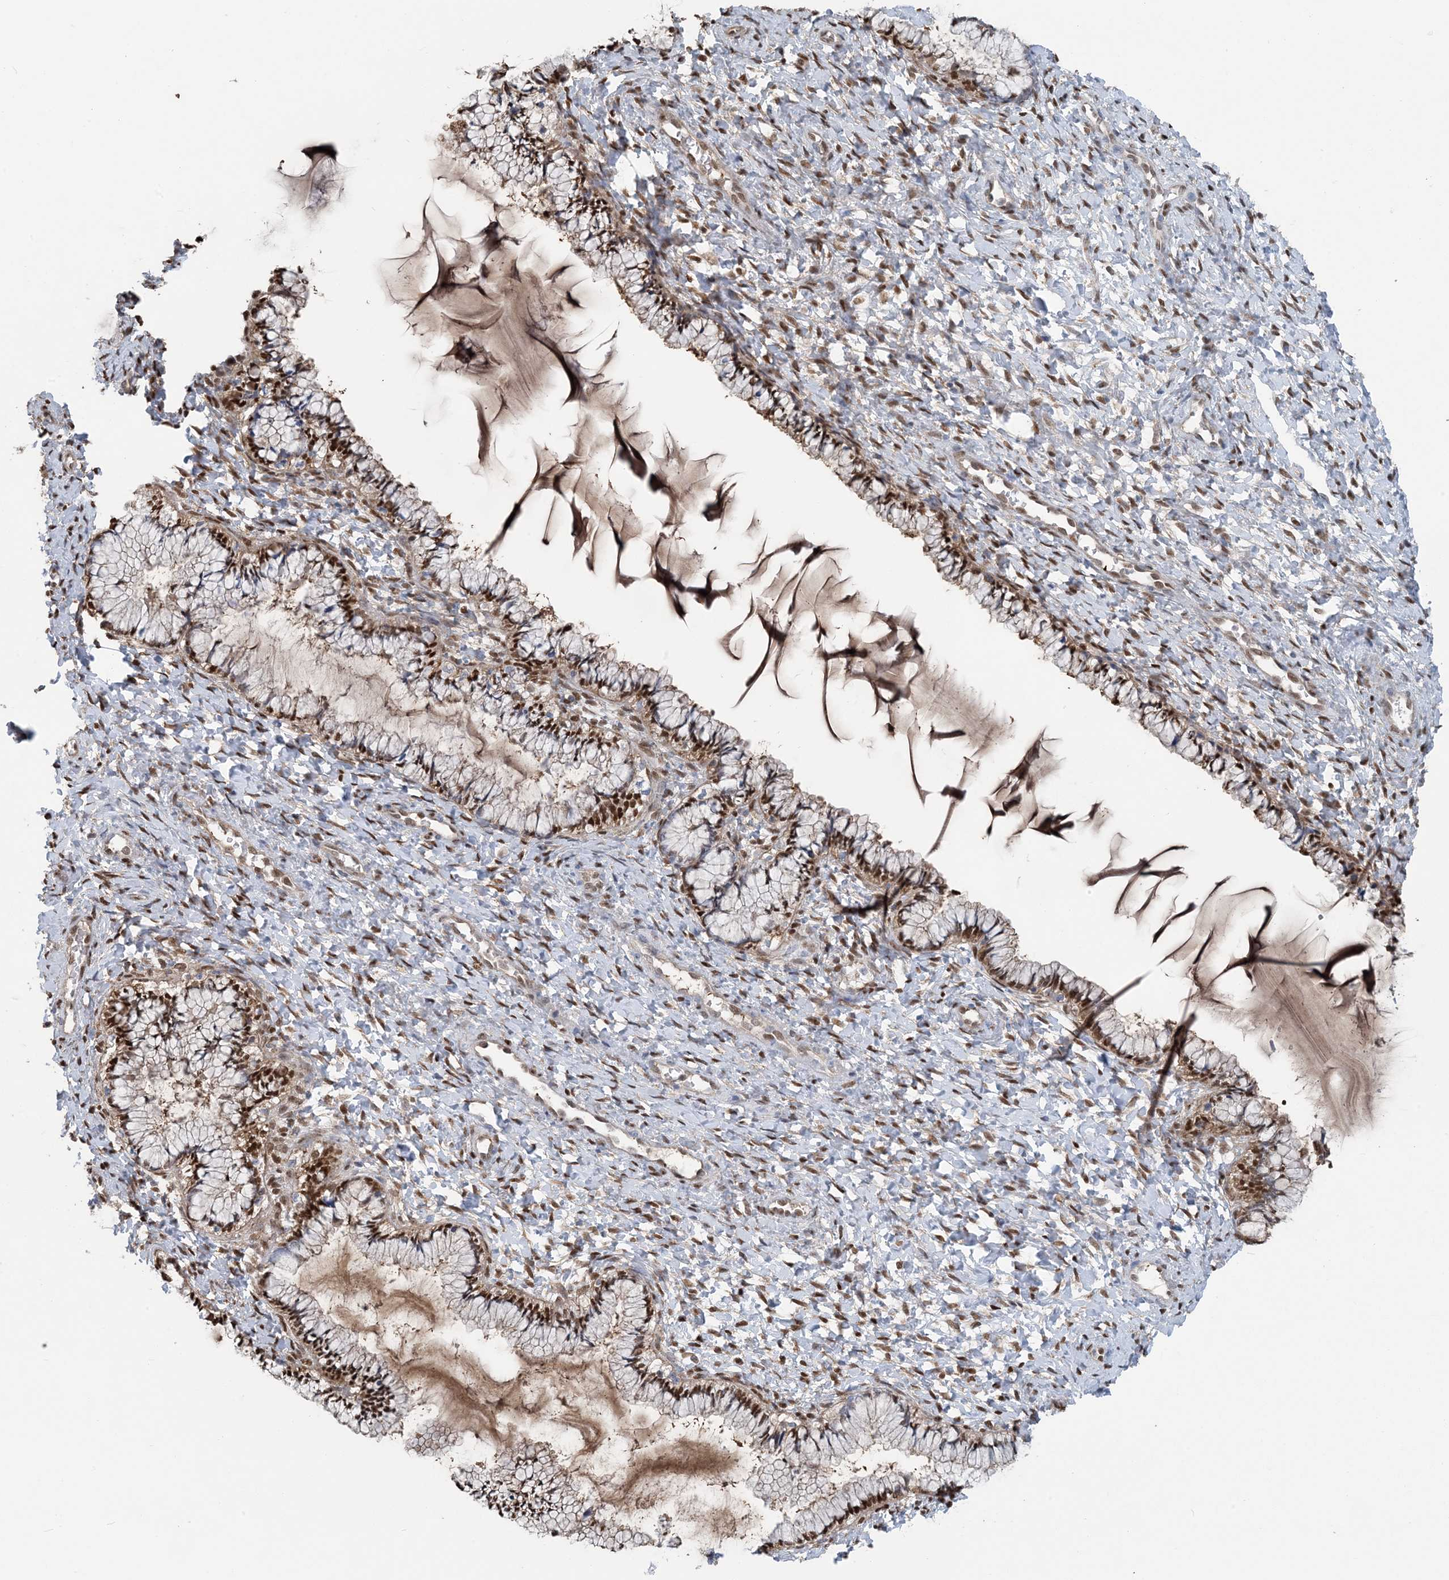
{"staining": {"intensity": "strong", "quantity": ">75%", "location": "cytoplasmic/membranous,nuclear"}, "tissue": "cervix", "cell_type": "Glandular cells", "image_type": "normal", "snomed": [{"axis": "morphology", "description": "Normal tissue, NOS"}, {"axis": "morphology", "description": "Adenocarcinoma, NOS"}, {"axis": "topography", "description": "Cervix"}], "caption": "This photomicrograph exhibits immunohistochemistry (IHC) staining of benign cervix, with high strong cytoplasmic/membranous,nuclear staining in approximately >75% of glandular cells.", "gene": "HIKESHI", "patient": {"sex": "female", "age": 29}}